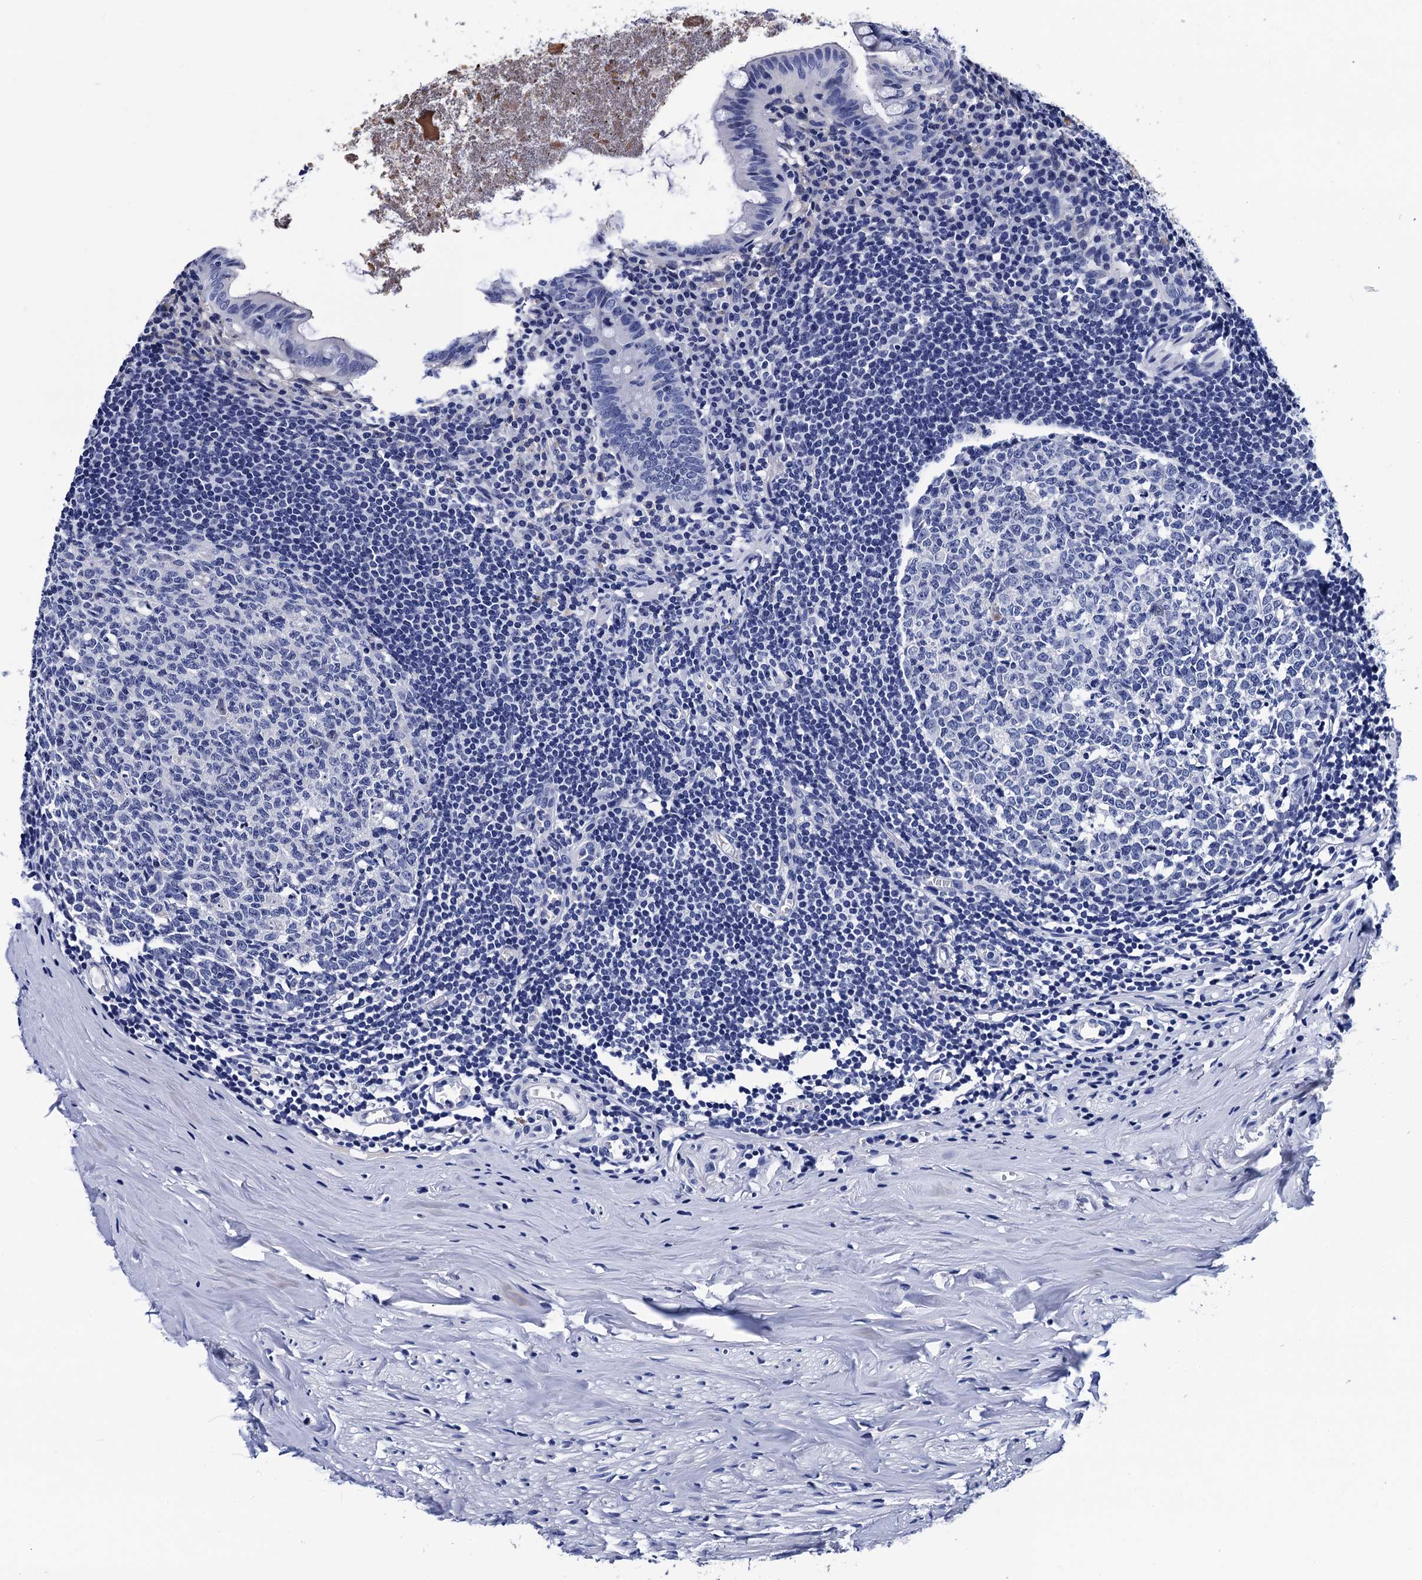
{"staining": {"intensity": "negative", "quantity": "none", "location": "none"}, "tissue": "appendix", "cell_type": "Glandular cells", "image_type": "normal", "snomed": [{"axis": "morphology", "description": "Normal tissue, NOS"}, {"axis": "topography", "description": "Appendix"}], "caption": "Normal appendix was stained to show a protein in brown. There is no significant staining in glandular cells. (DAB (3,3'-diaminobenzidine) IHC with hematoxylin counter stain).", "gene": "LRRC30", "patient": {"sex": "female", "age": 51}}